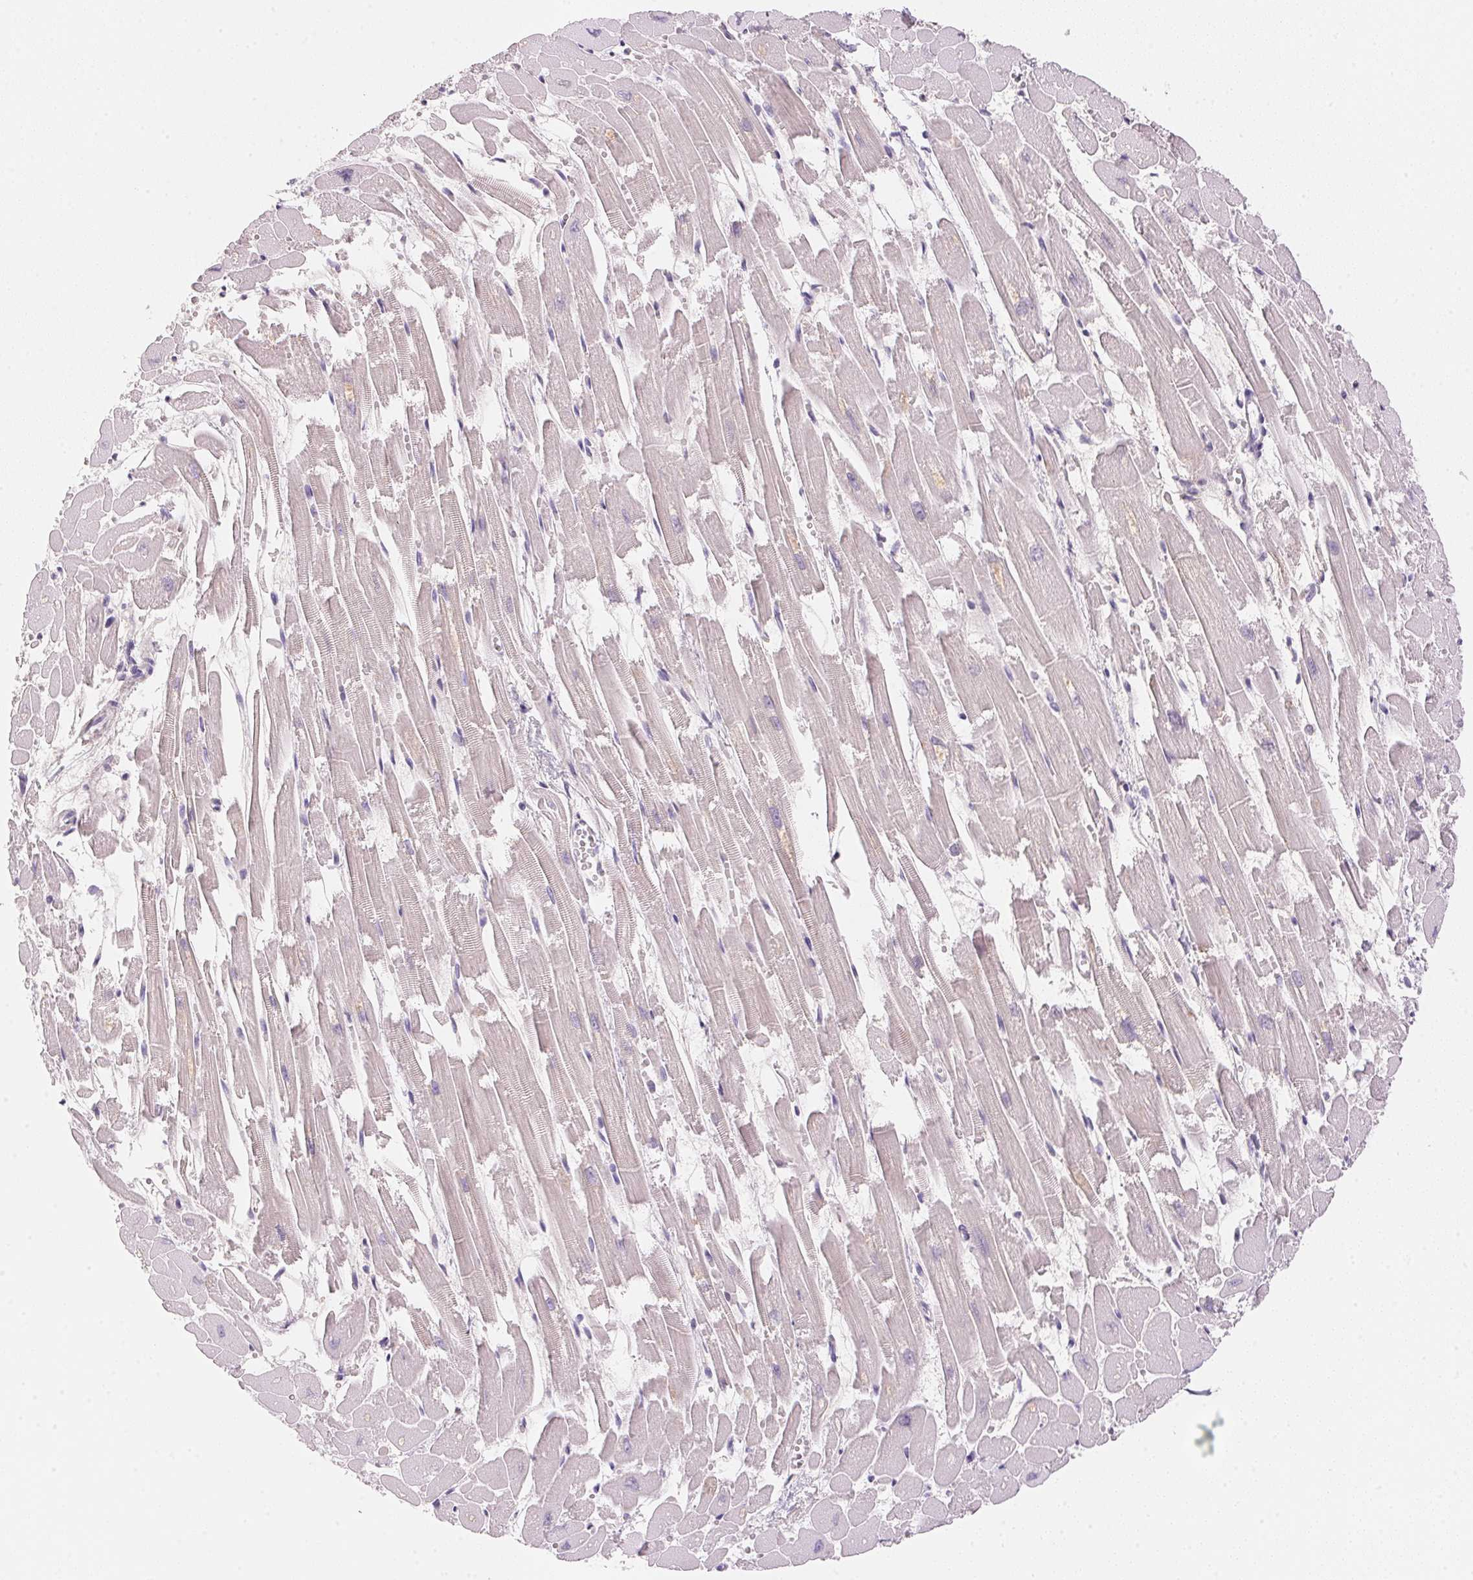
{"staining": {"intensity": "weak", "quantity": "25%-75%", "location": "cytoplasmic/membranous"}, "tissue": "heart muscle", "cell_type": "Cardiomyocytes", "image_type": "normal", "snomed": [{"axis": "morphology", "description": "Normal tissue, NOS"}, {"axis": "topography", "description": "Heart"}], "caption": "The immunohistochemical stain highlights weak cytoplasmic/membranous positivity in cardiomyocytes of unremarkable heart muscle.", "gene": "FNDC4", "patient": {"sex": "female", "age": 52}}